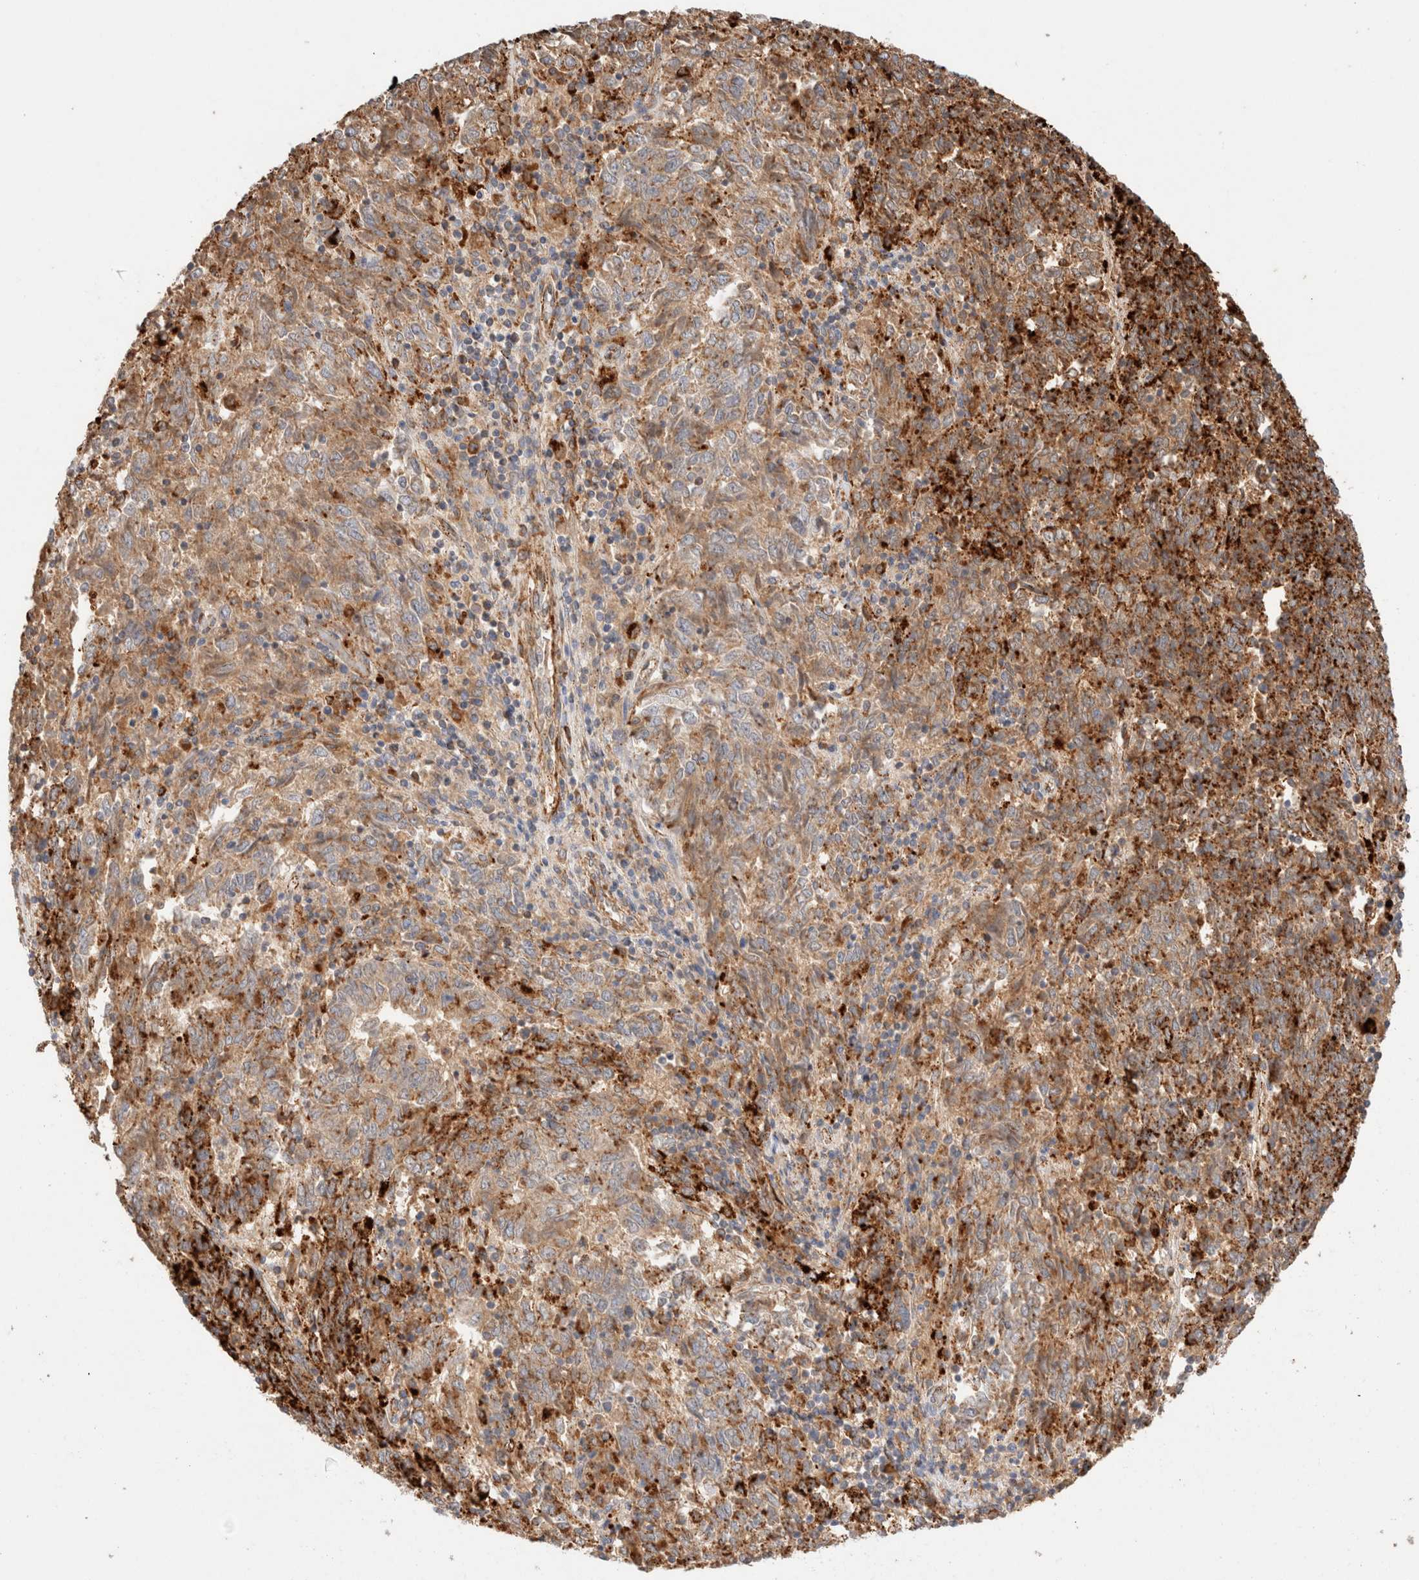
{"staining": {"intensity": "strong", "quantity": ">75%", "location": "cytoplasmic/membranous"}, "tissue": "endometrial cancer", "cell_type": "Tumor cells", "image_type": "cancer", "snomed": [{"axis": "morphology", "description": "Adenocarcinoma, NOS"}, {"axis": "topography", "description": "Endometrium"}], "caption": "Immunohistochemistry (IHC) histopathology image of neoplastic tissue: adenocarcinoma (endometrial) stained using immunohistochemistry shows high levels of strong protein expression localized specifically in the cytoplasmic/membranous of tumor cells, appearing as a cytoplasmic/membranous brown color.", "gene": "RABEPK", "patient": {"sex": "female", "age": 80}}